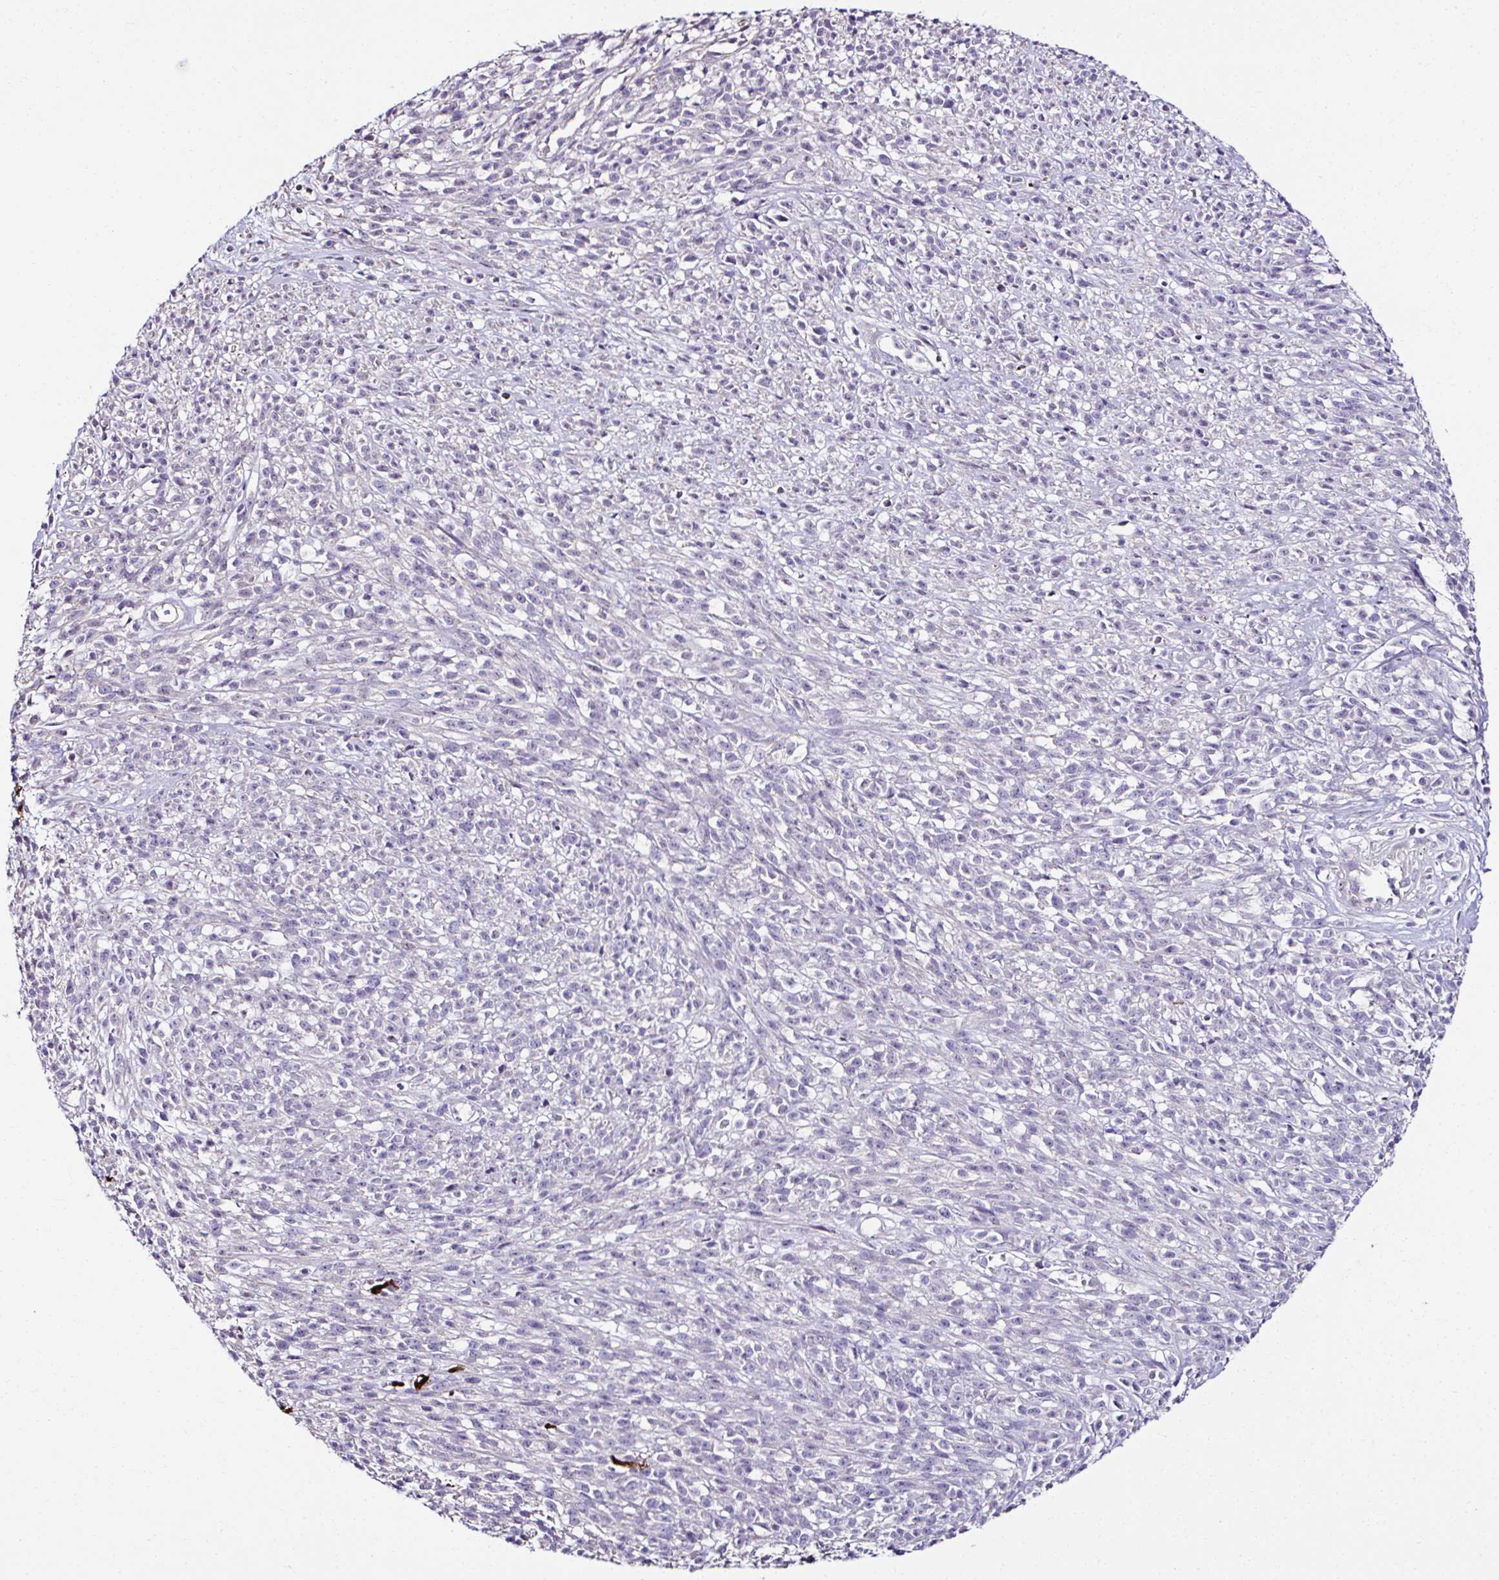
{"staining": {"intensity": "negative", "quantity": "none", "location": "none"}, "tissue": "melanoma", "cell_type": "Tumor cells", "image_type": "cancer", "snomed": [{"axis": "morphology", "description": "Malignant melanoma, NOS"}, {"axis": "topography", "description": "Skin"}, {"axis": "topography", "description": "Skin of trunk"}], "caption": "Tumor cells are negative for protein expression in human melanoma.", "gene": "CCDC85C", "patient": {"sex": "male", "age": 74}}